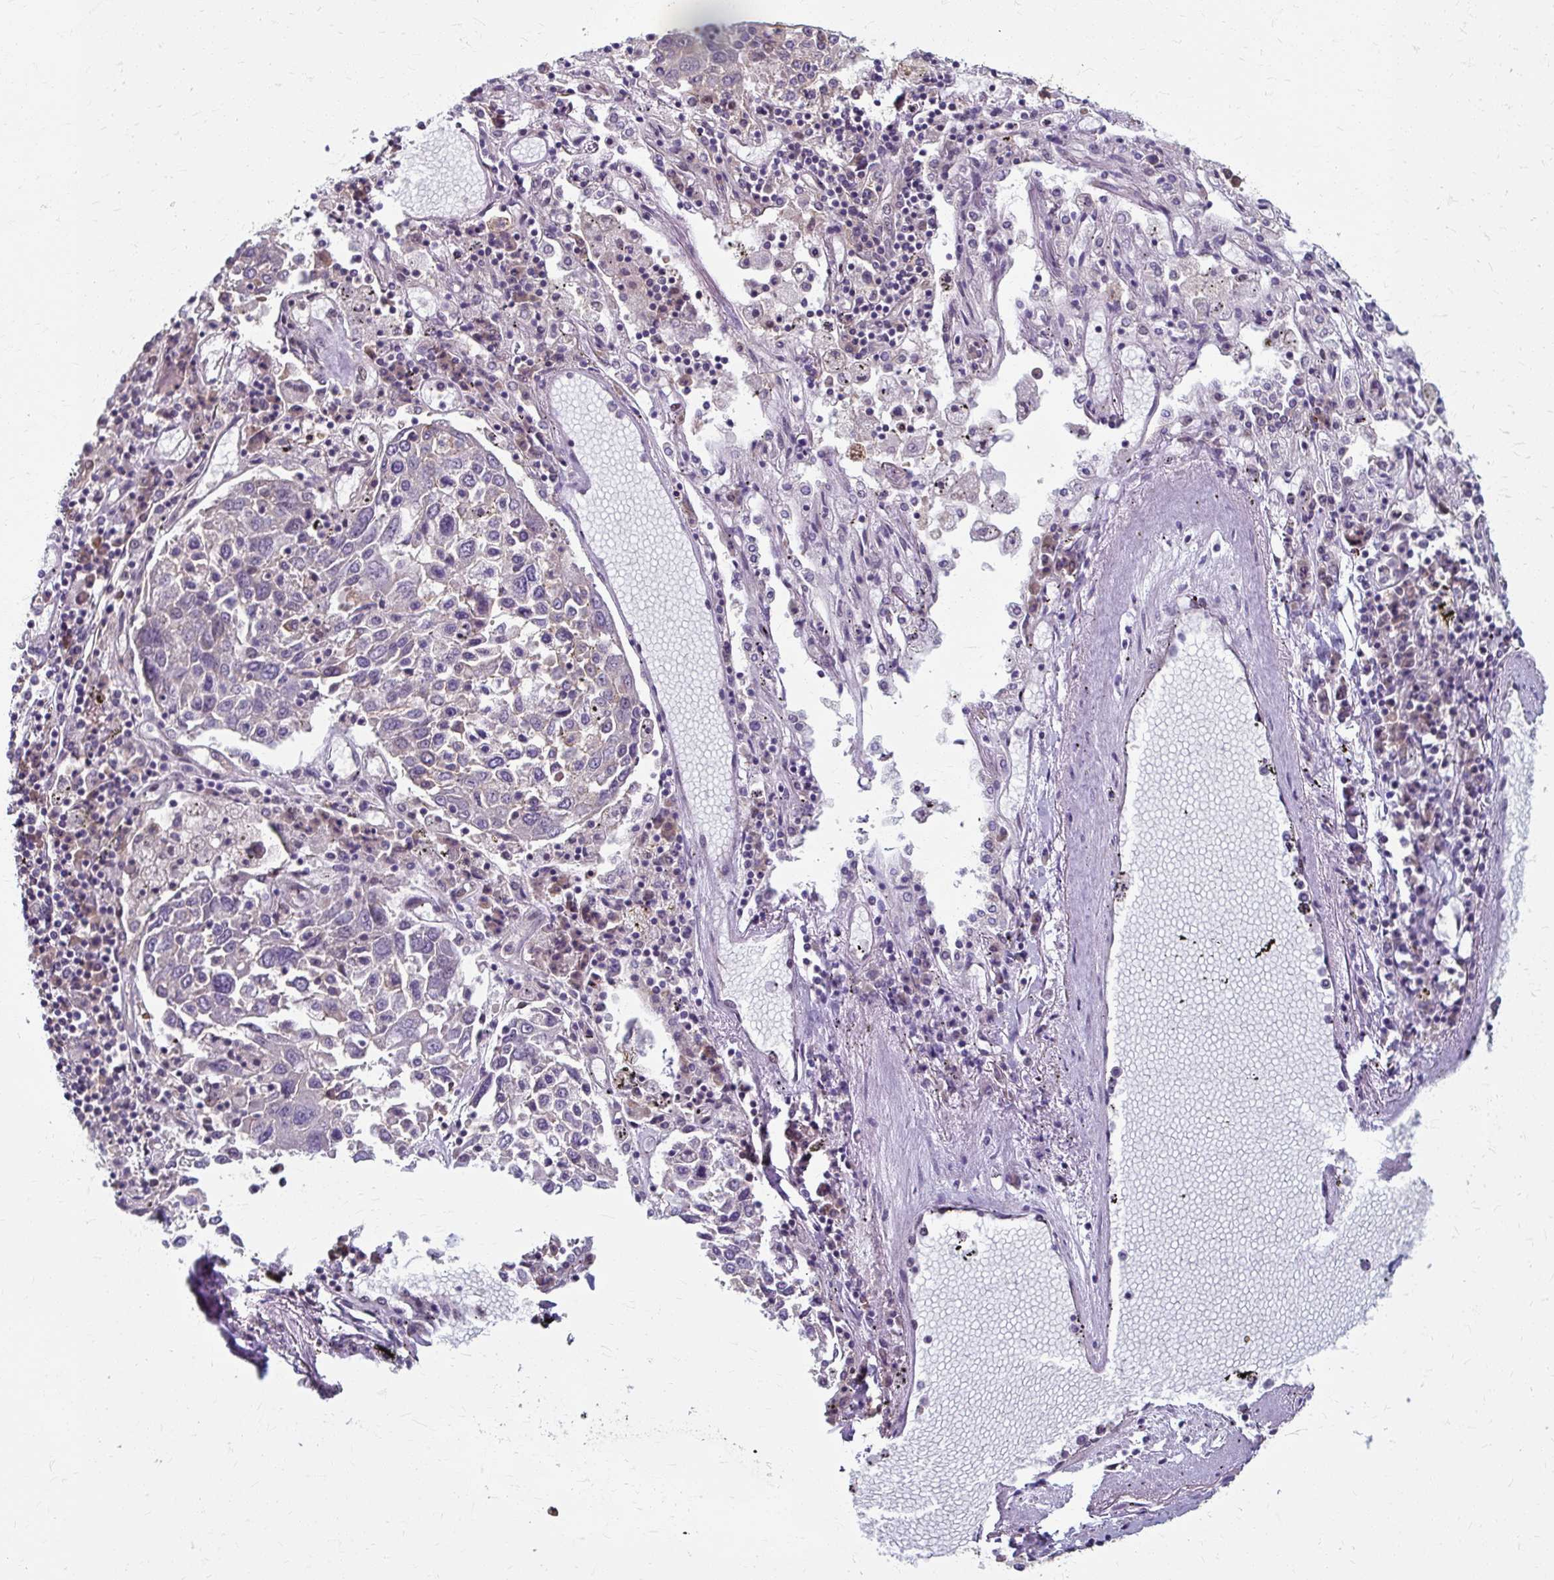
{"staining": {"intensity": "negative", "quantity": "none", "location": "none"}, "tissue": "lung cancer", "cell_type": "Tumor cells", "image_type": "cancer", "snomed": [{"axis": "morphology", "description": "Squamous cell carcinoma, NOS"}, {"axis": "topography", "description": "Lung"}], "caption": "A photomicrograph of human squamous cell carcinoma (lung) is negative for staining in tumor cells. (DAB IHC, high magnification).", "gene": "ZNF555", "patient": {"sex": "male", "age": 65}}